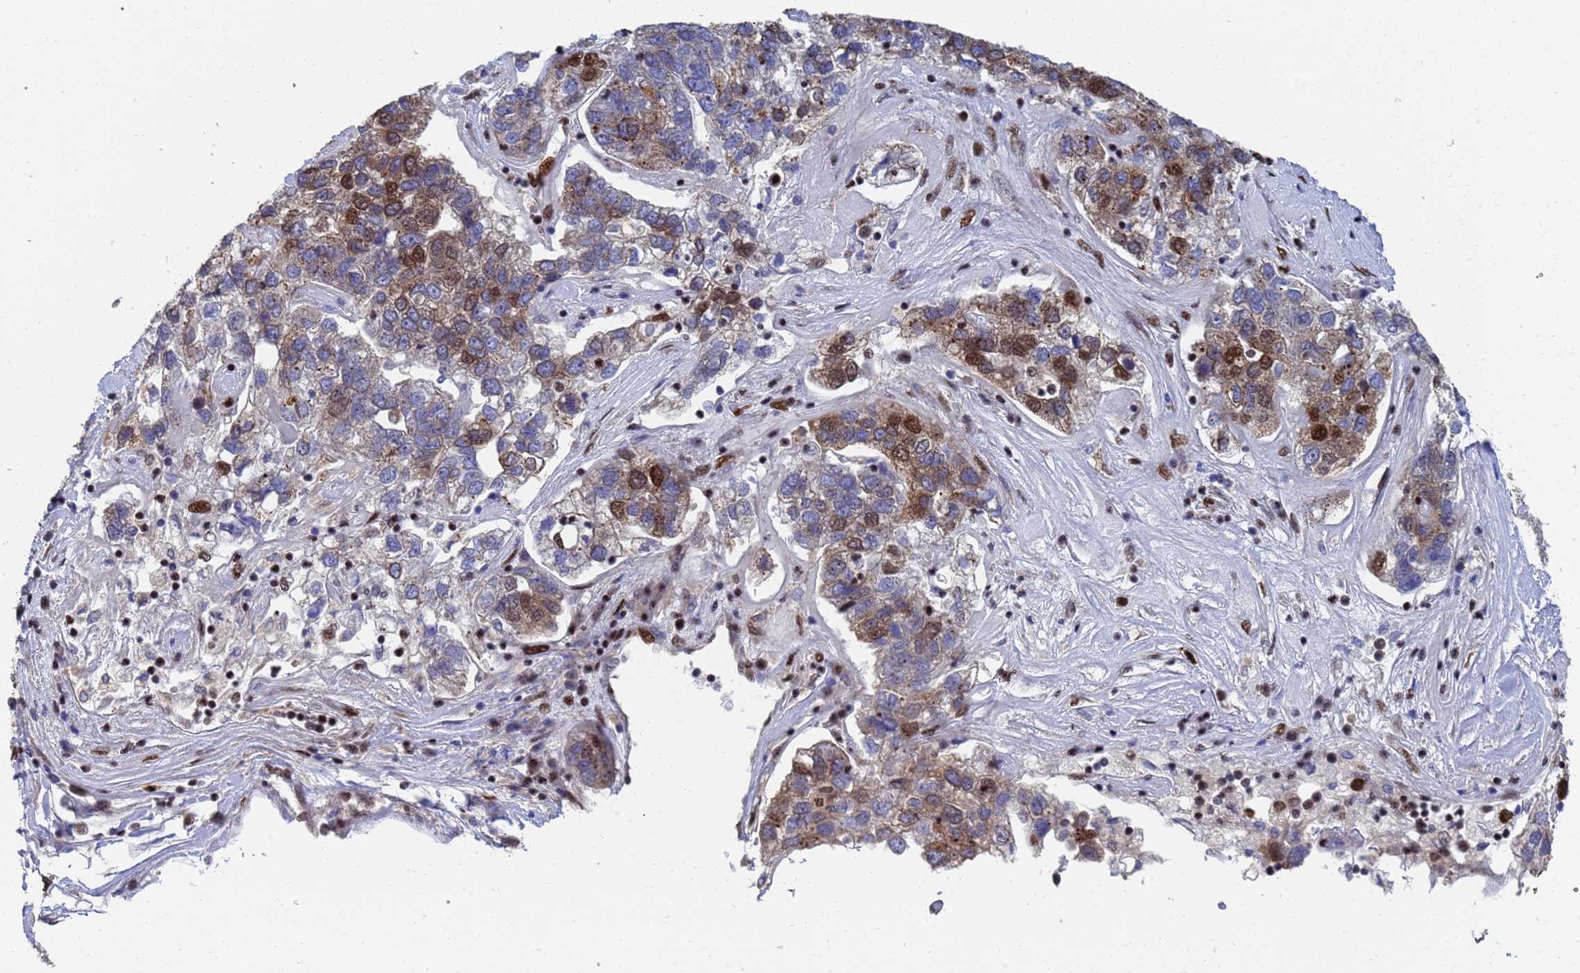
{"staining": {"intensity": "strong", "quantity": "25%-75%", "location": "nuclear"}, "tissue": "pancreatic cancer", "cell_type": "Tumor cells", "image_type": "cancer", "snomed": [{"axis": "morphology", "description": "Adenocarcinoma, NOS"}, {"axis": "topography", "description": "Pancreas"}], "caption": "A high amount of strong nuclear expression is identified in approximately 25%-75% of tumor cells in adenocarcinoma (pancreatic) tissue. (IHC, brightfield microscopy, high magnification).", "gene": "AP5Z1", "patient": {"sex": "female", "age": 61}}